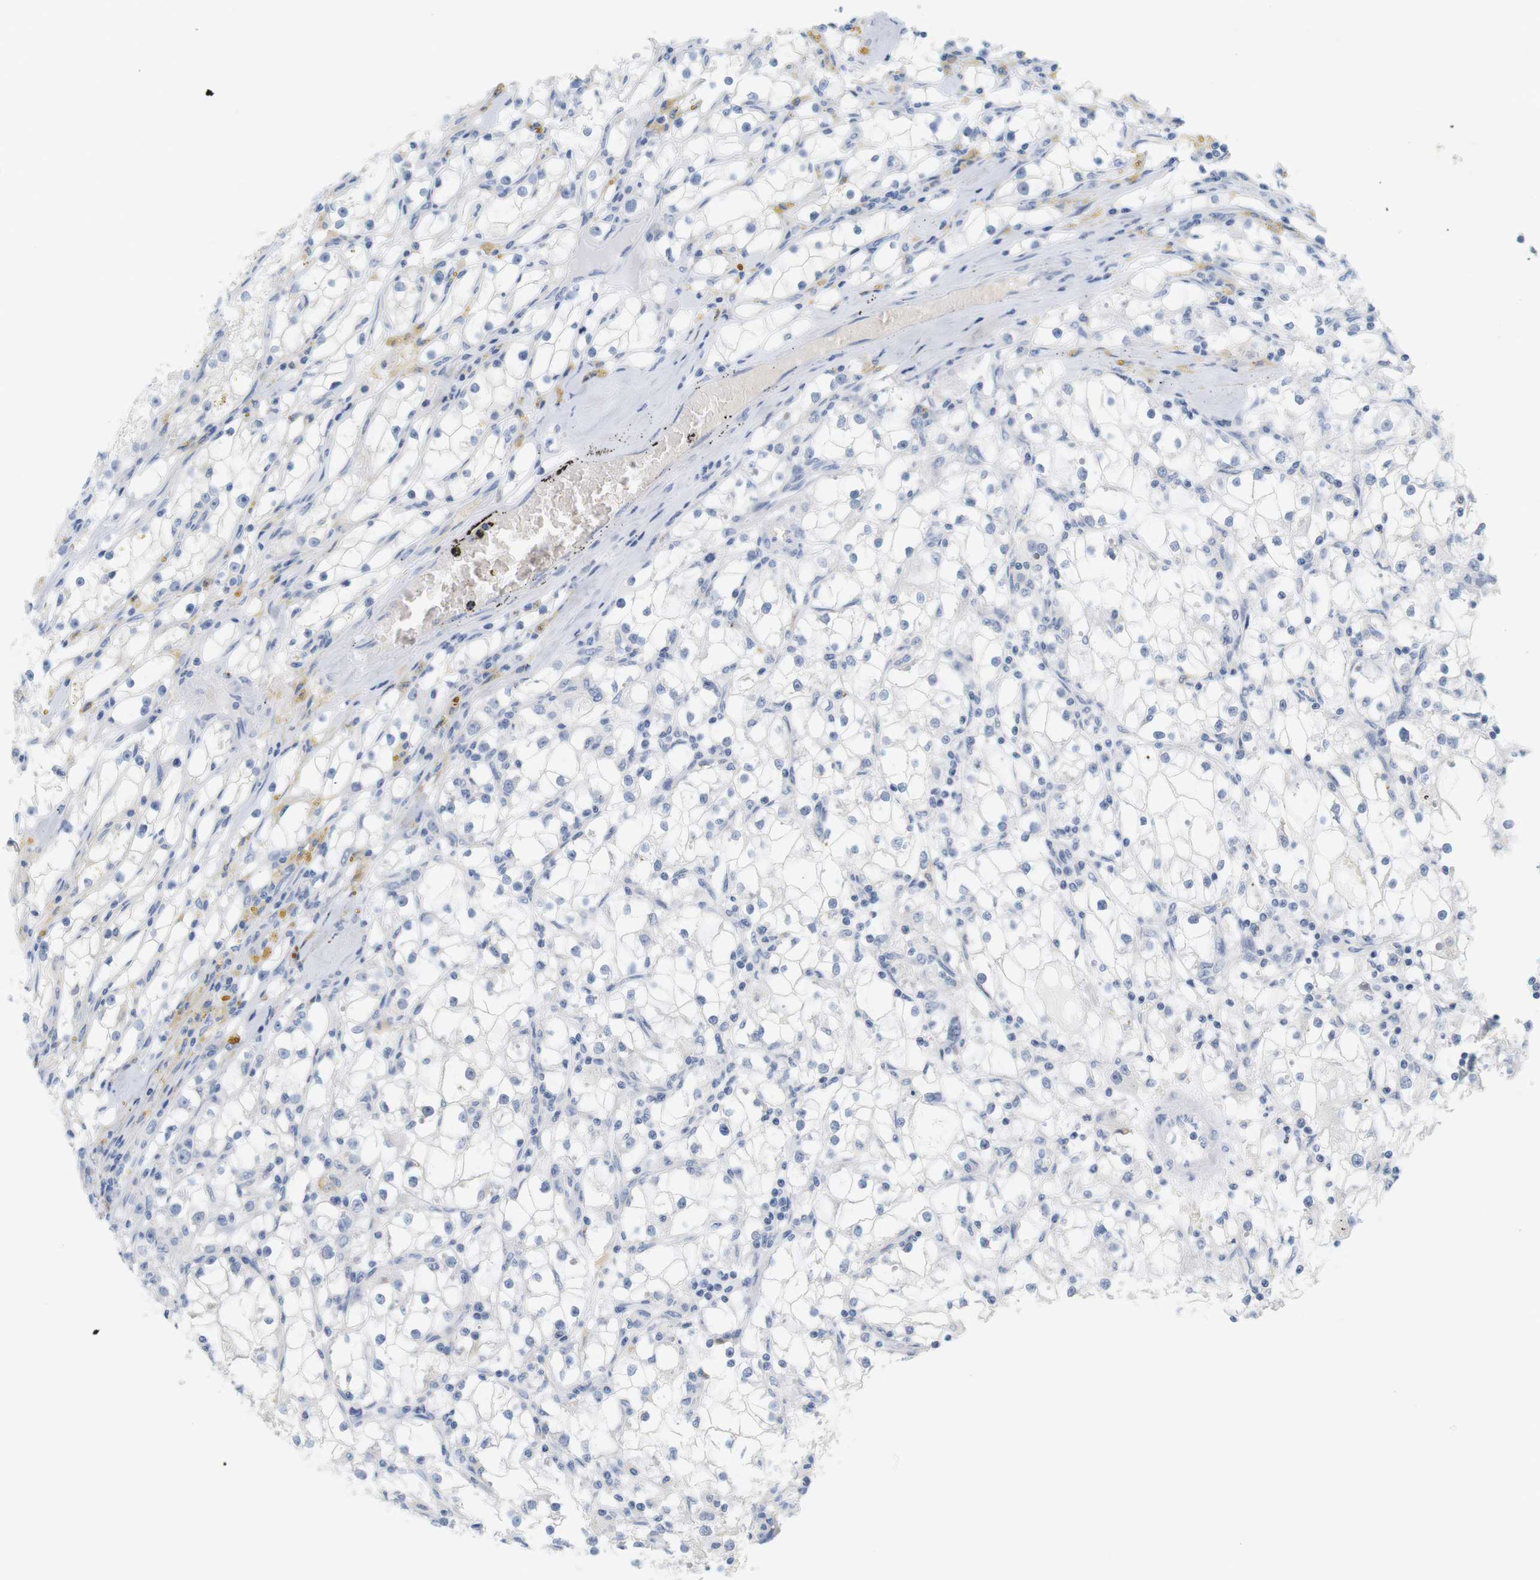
{"staining": {"intensity": "negative", "quantity": "none", "location": "none"}, "tissue": "renal cancer", "cell_type": "Tumor cells", "image_type": "cancer", "snomed": [{"axis": "morphology", "description": "Adenocarcinoma, NOS"}, {"axis": "topography", "description": "Kidney"}], "caption": "The photomicrograph exhibits no staining of tumor cells in adenocarcinoma (renal).", "gene": "LRRK2", "patient": {"sex": "male", "age": 56}}